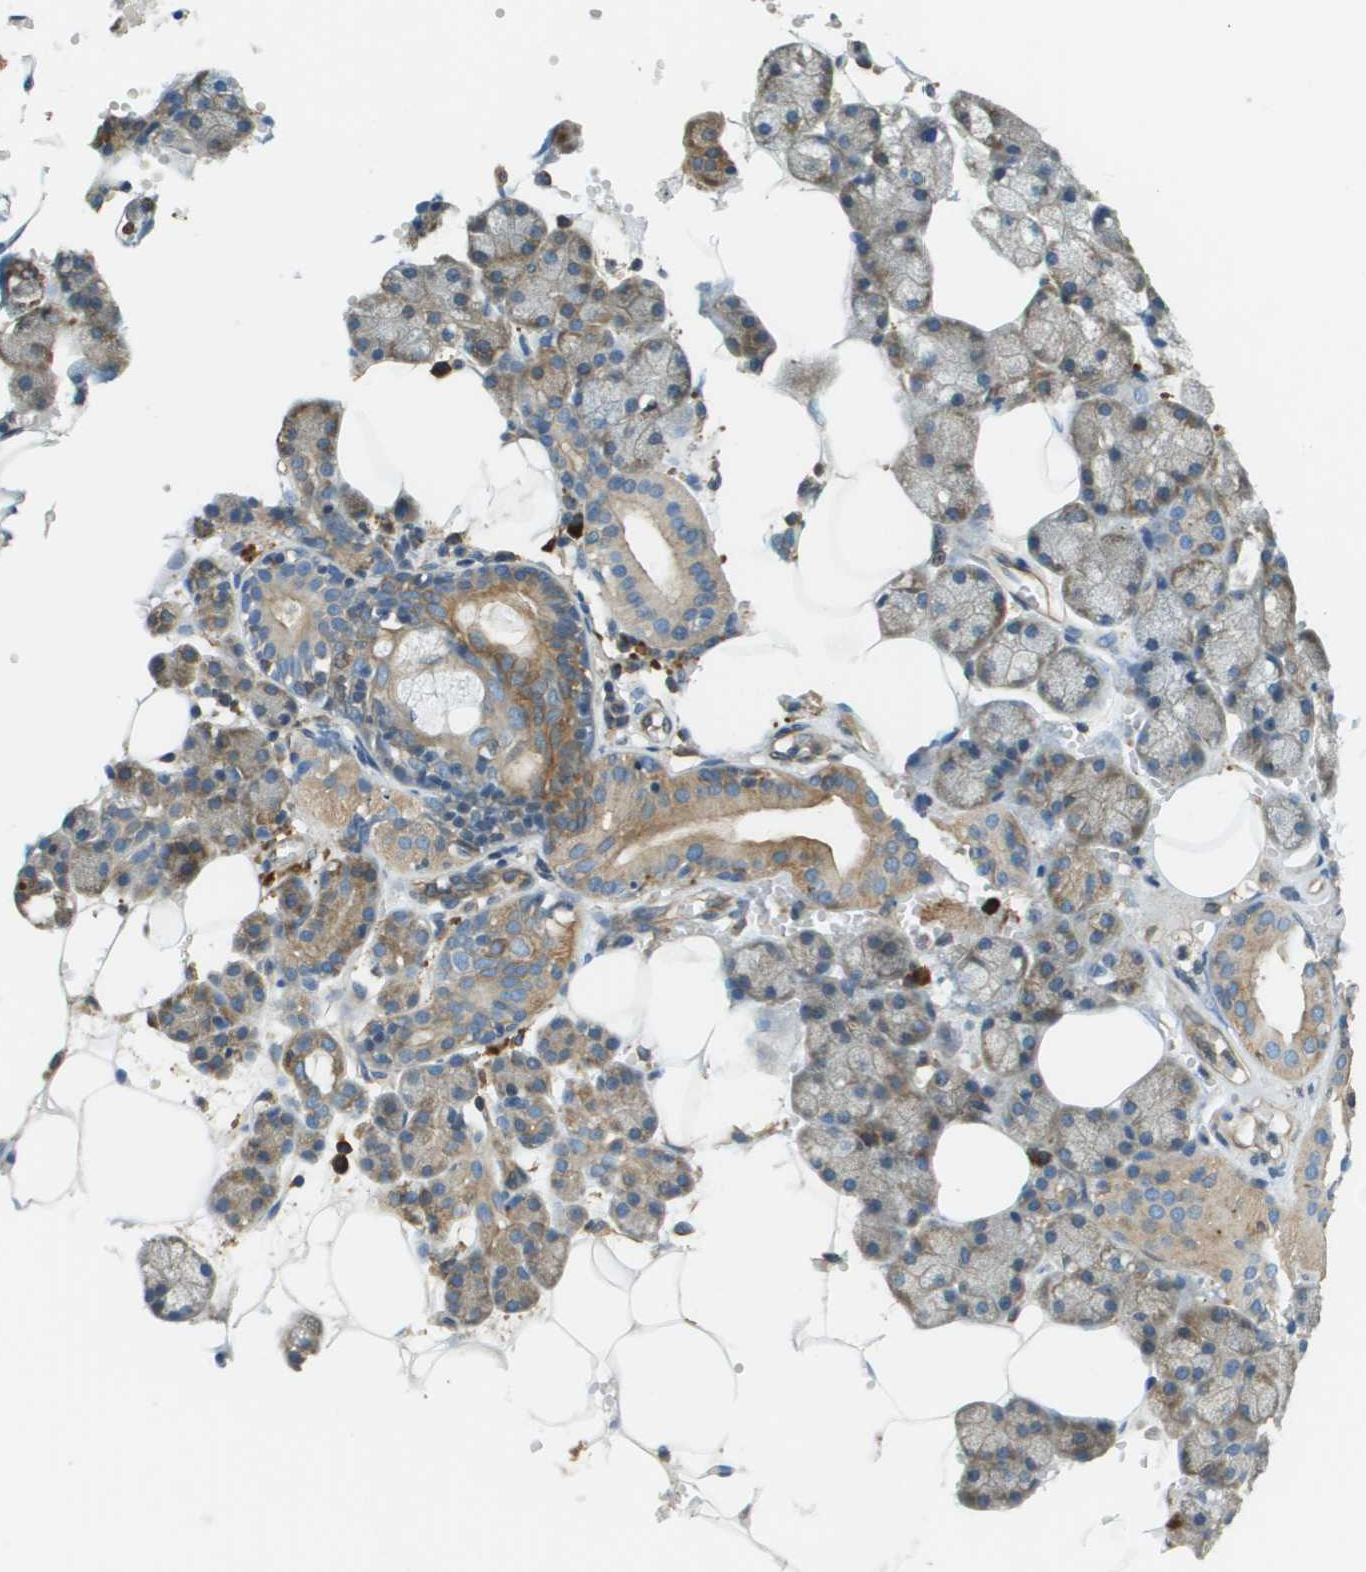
{"staining": {"intensity": "moderate", "quantity": "25%-75%", "location": "cytoplasmic/membranous"}, "tissue": "salivary gland", "cell_type": "Glandular cells", "image_type": "normal", "snomed": [{"axis": "morphology", "description": "Normal tissue, NOS"}, {"axis": "topography", "description": "Salivary gland"}], "caption": "Moderate cytoplasmic/membranous expression for a protein is identified in about 25%-75% of glandular cells of benign salivary gland using IHC.", "gene": "DNAJB11", "patient": {"sex": "male", "age": 62}}